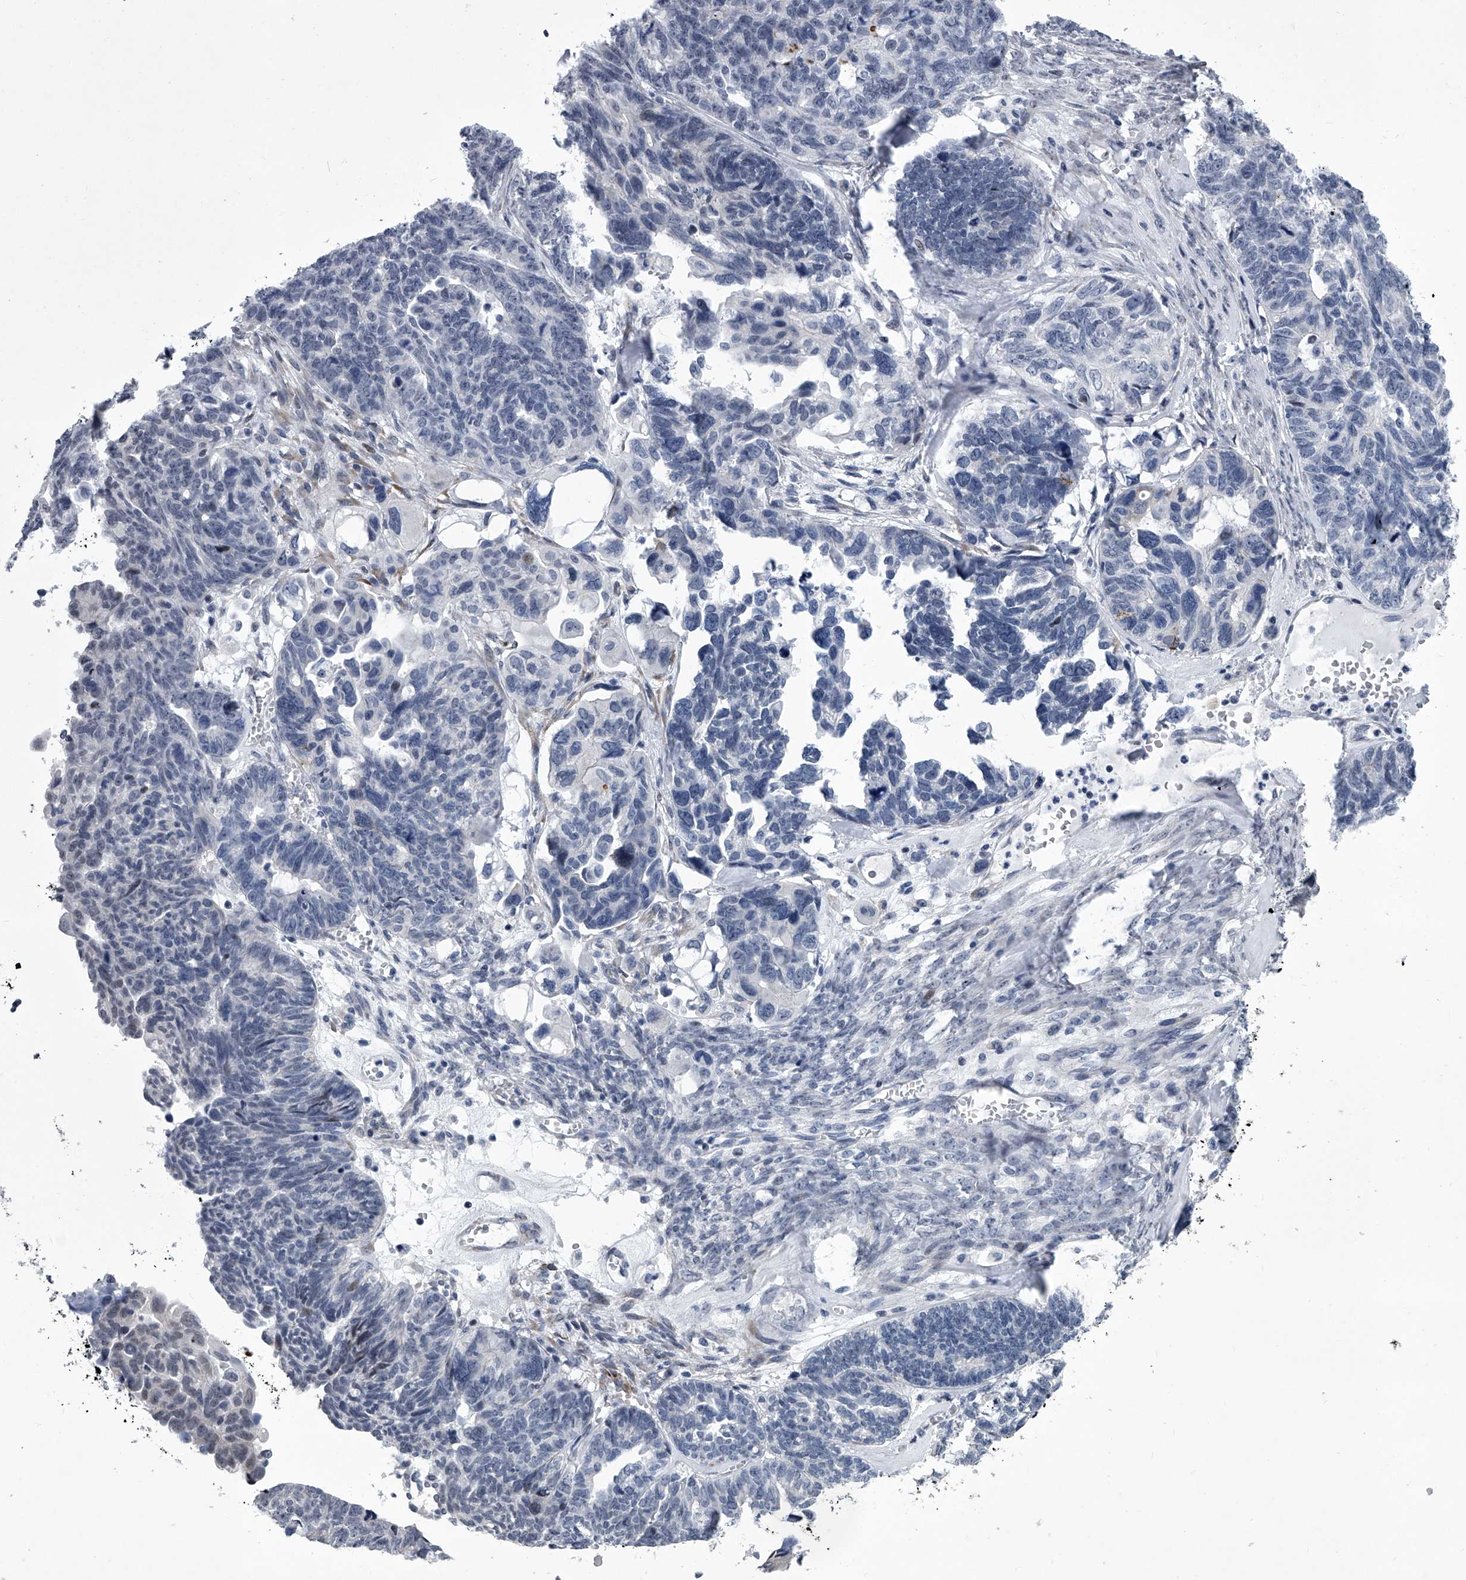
{"staining": {"intensity": "negative", "quantity": "none", "location": "none"}, "tissue": "ovarian cancer", "cell_type": "Tumor cells", "image_type": "cancer", "snomed": [{"axis": "morphology", "description": "Cystadenocarcinoma, serous, NOS"}, {"axis": "topography", "description": "Ovary"}], "caption": "This micrograph is of ovarian cancer stained with IHC to label a protein in brown with the nuclei are counter-stained blue. There is no positivity in tumor cells.", "gene": "PPP2R5D", "patient": {"sex": "female", "age": 79}}